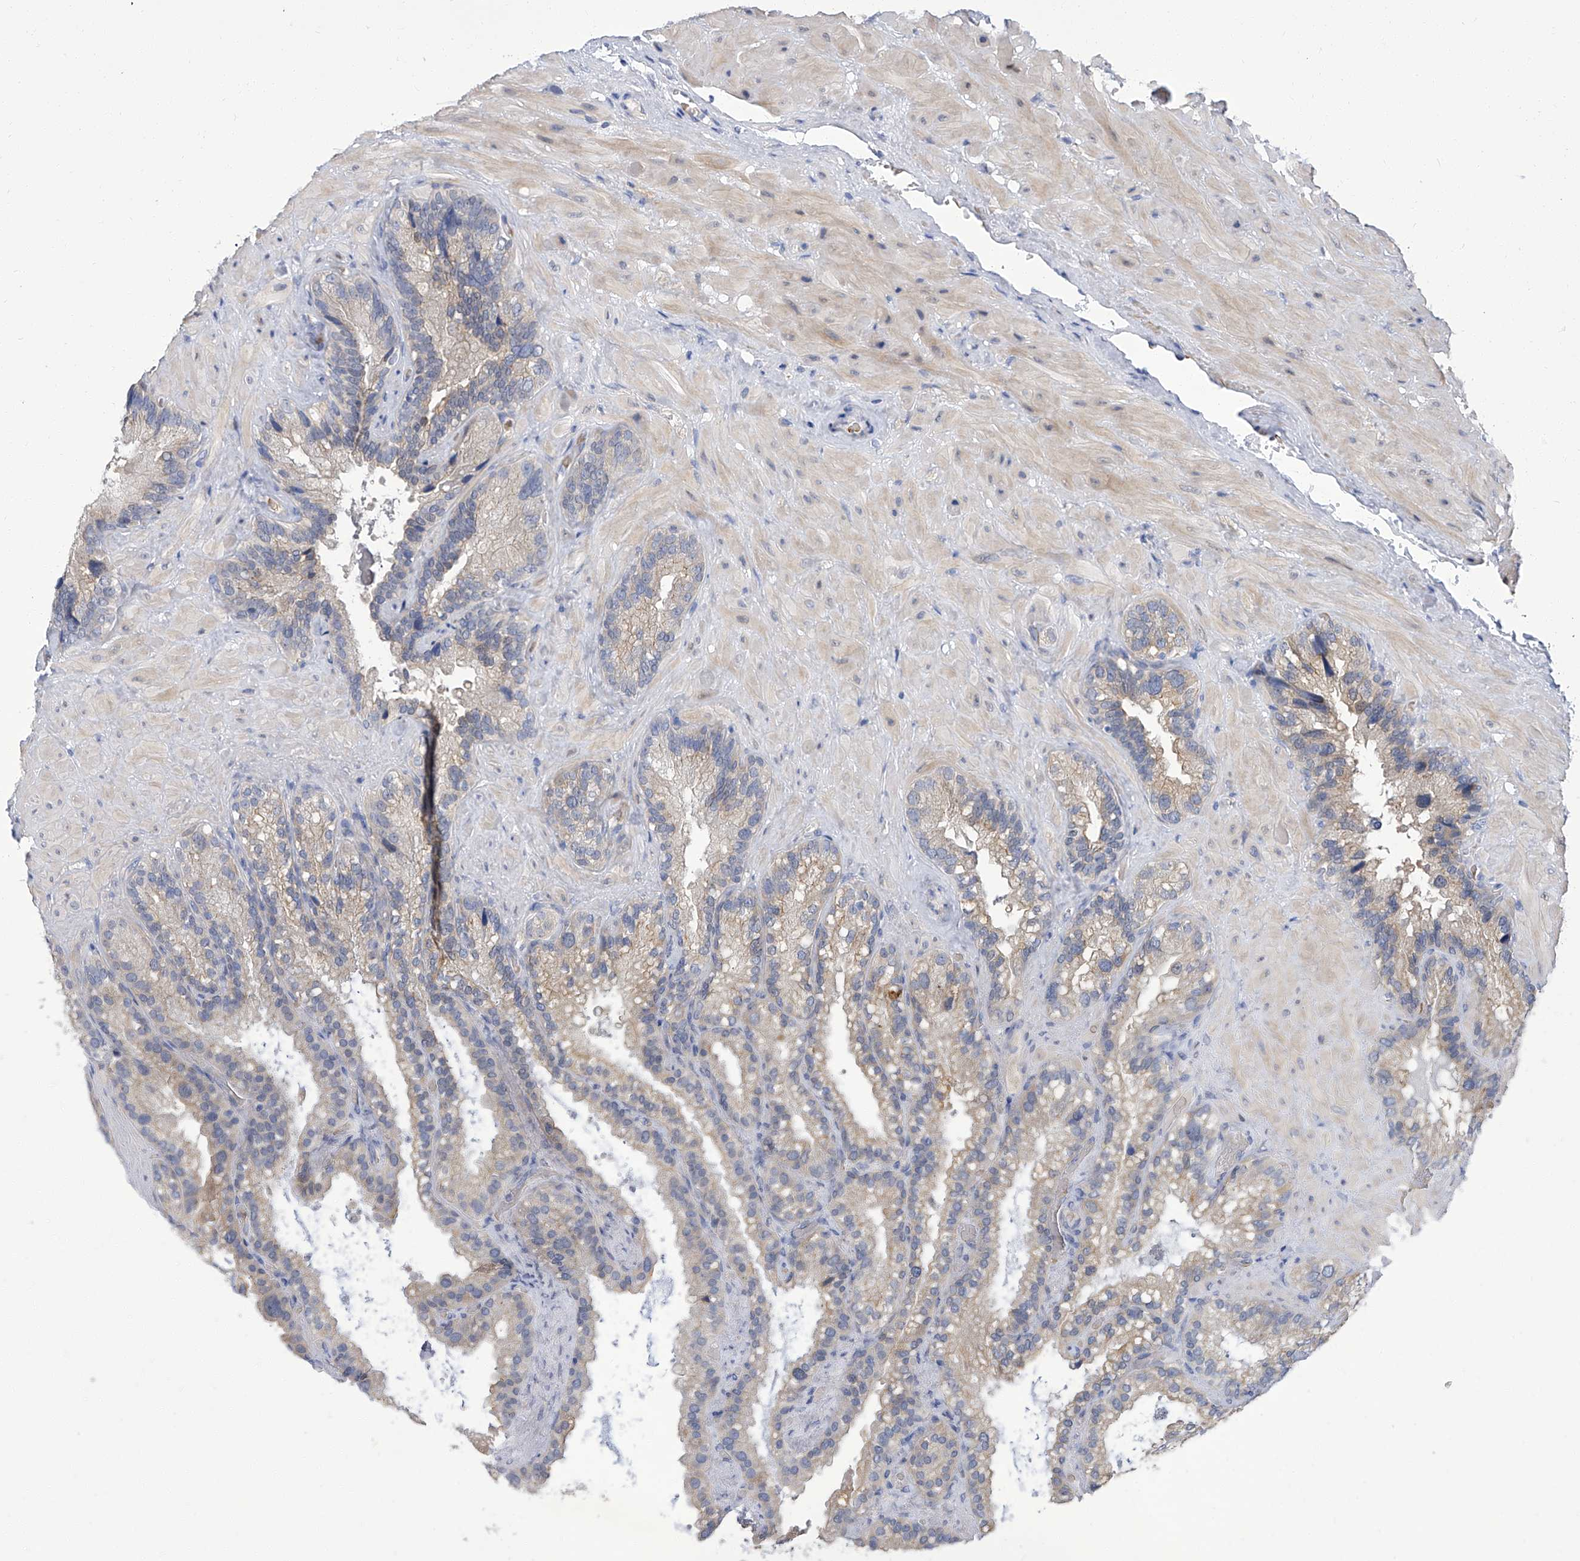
{"staining": {"intensity": "negative", "quantity": "none", "location": "none"}, "tissue": "seminal vesicle", "cell_type": "Glandular cells", "image_type": "normal", "snomed": [{"axis": "morphology", "description": "Normal tissue, NOS"}, {"axis": "topography", "description": "Prostate"}, {"axis": "topography", "description": "Seminal veicle"}], "caption": "A high-resolution photomicrograph shows IHC staining of benign seminal vesicle, which demonstrates no significant staining in glandular cells.", "gene": "PARD3", "patient": {"sex": "male", "age": 68}}